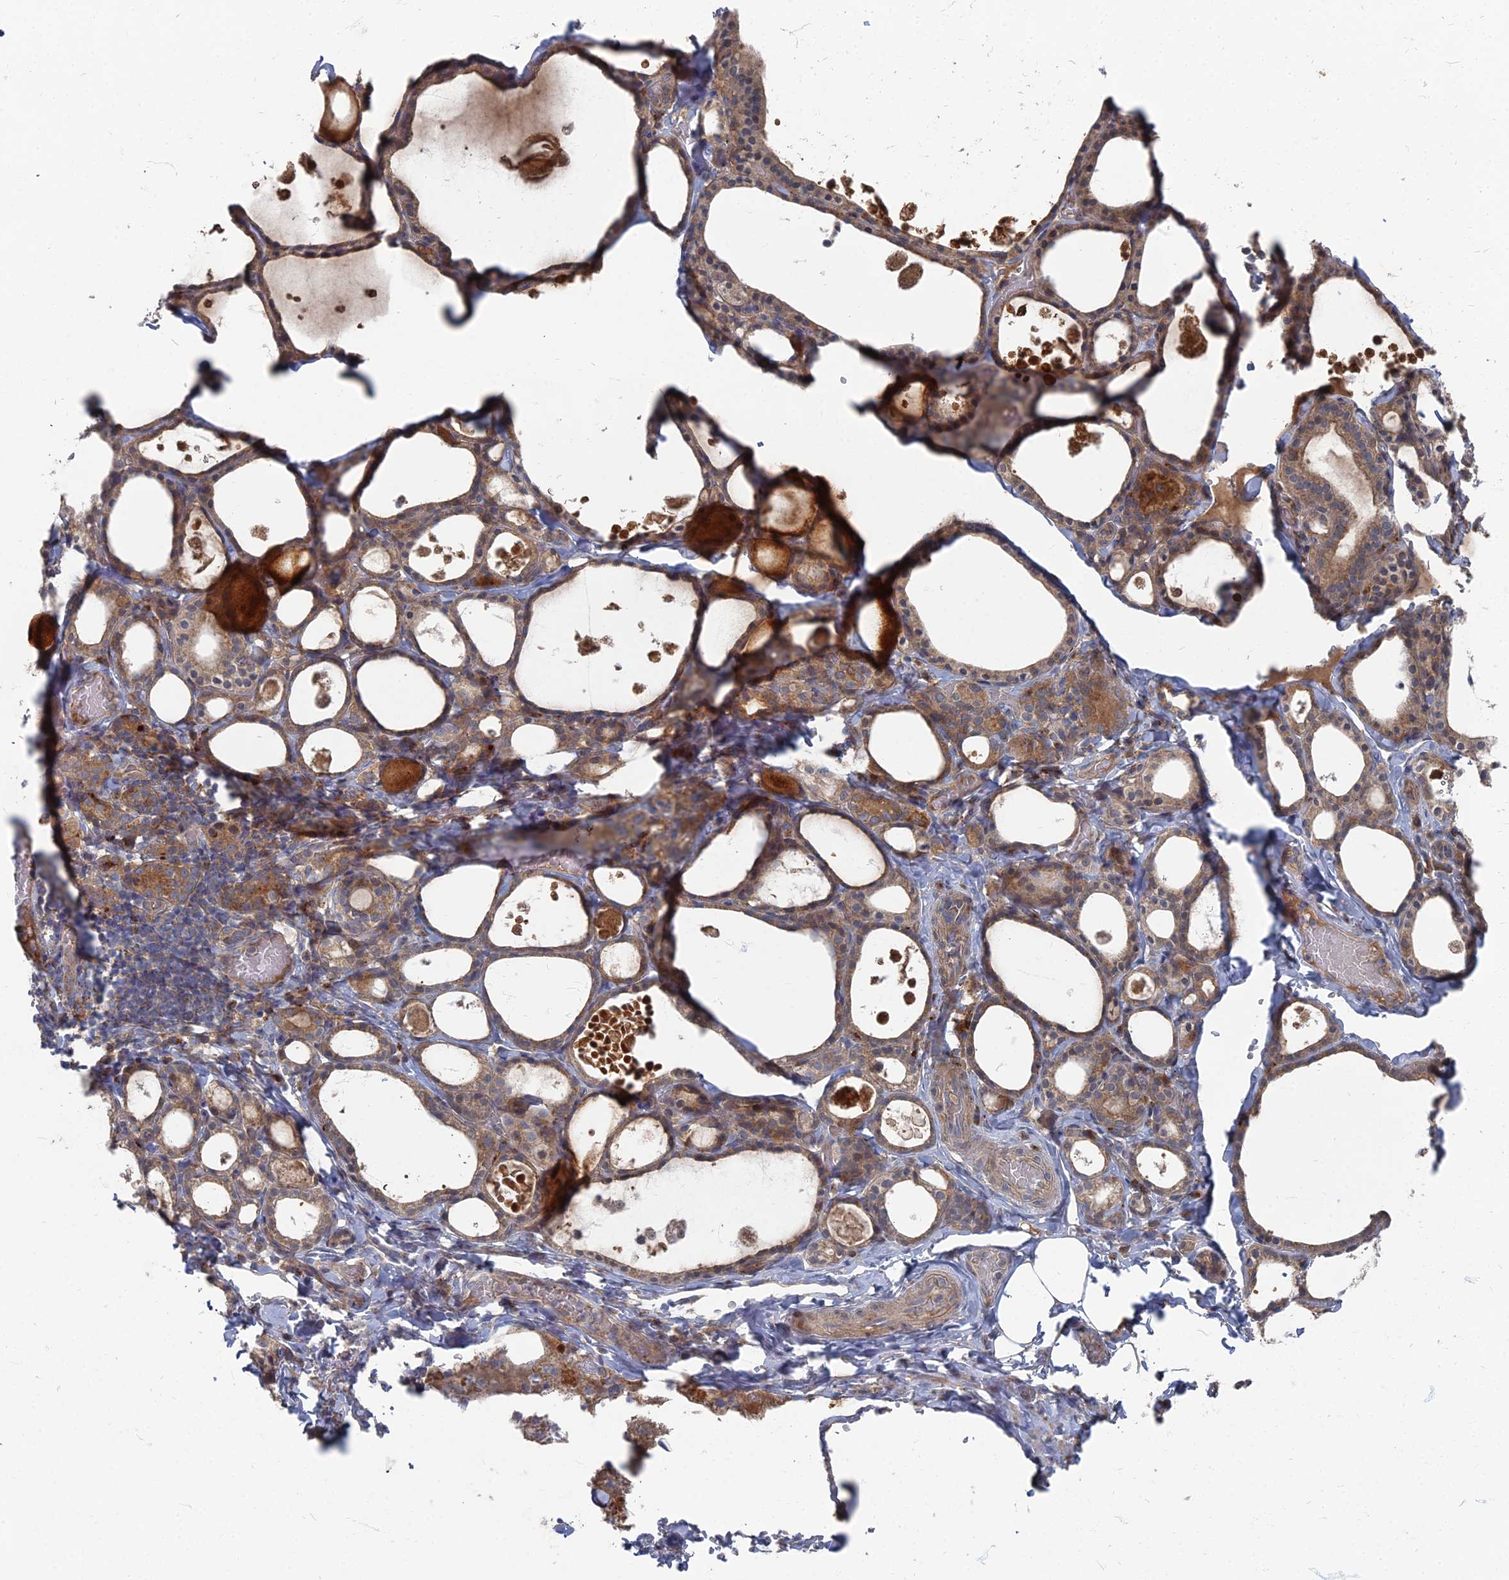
{"staining": {"intensity": "moderate", "quantity": ">75%", "location": "cytoplasmic/membranous"}, "tissue": "thyroid gland", "cell_type": "Glandular cells", "image_type": "normal", "snomed": [{"axis": "morphology", "description": "Normal tissue, NOS"}, {"axis": "topography", "description": "Thyroid gland"}], "caption": "Thyroid gland stained for a protein reveals moderate cytoplasmic/membranous positivity in glandular cells. The staining is performed using DAB (3,3'-diaminobenzidine) brown chromogen to label protein expression. The nuclei are counter-stained blue using hematoxylin.", "gene": "PPCDC", "patient": {"sex": "male", "age": 56}}